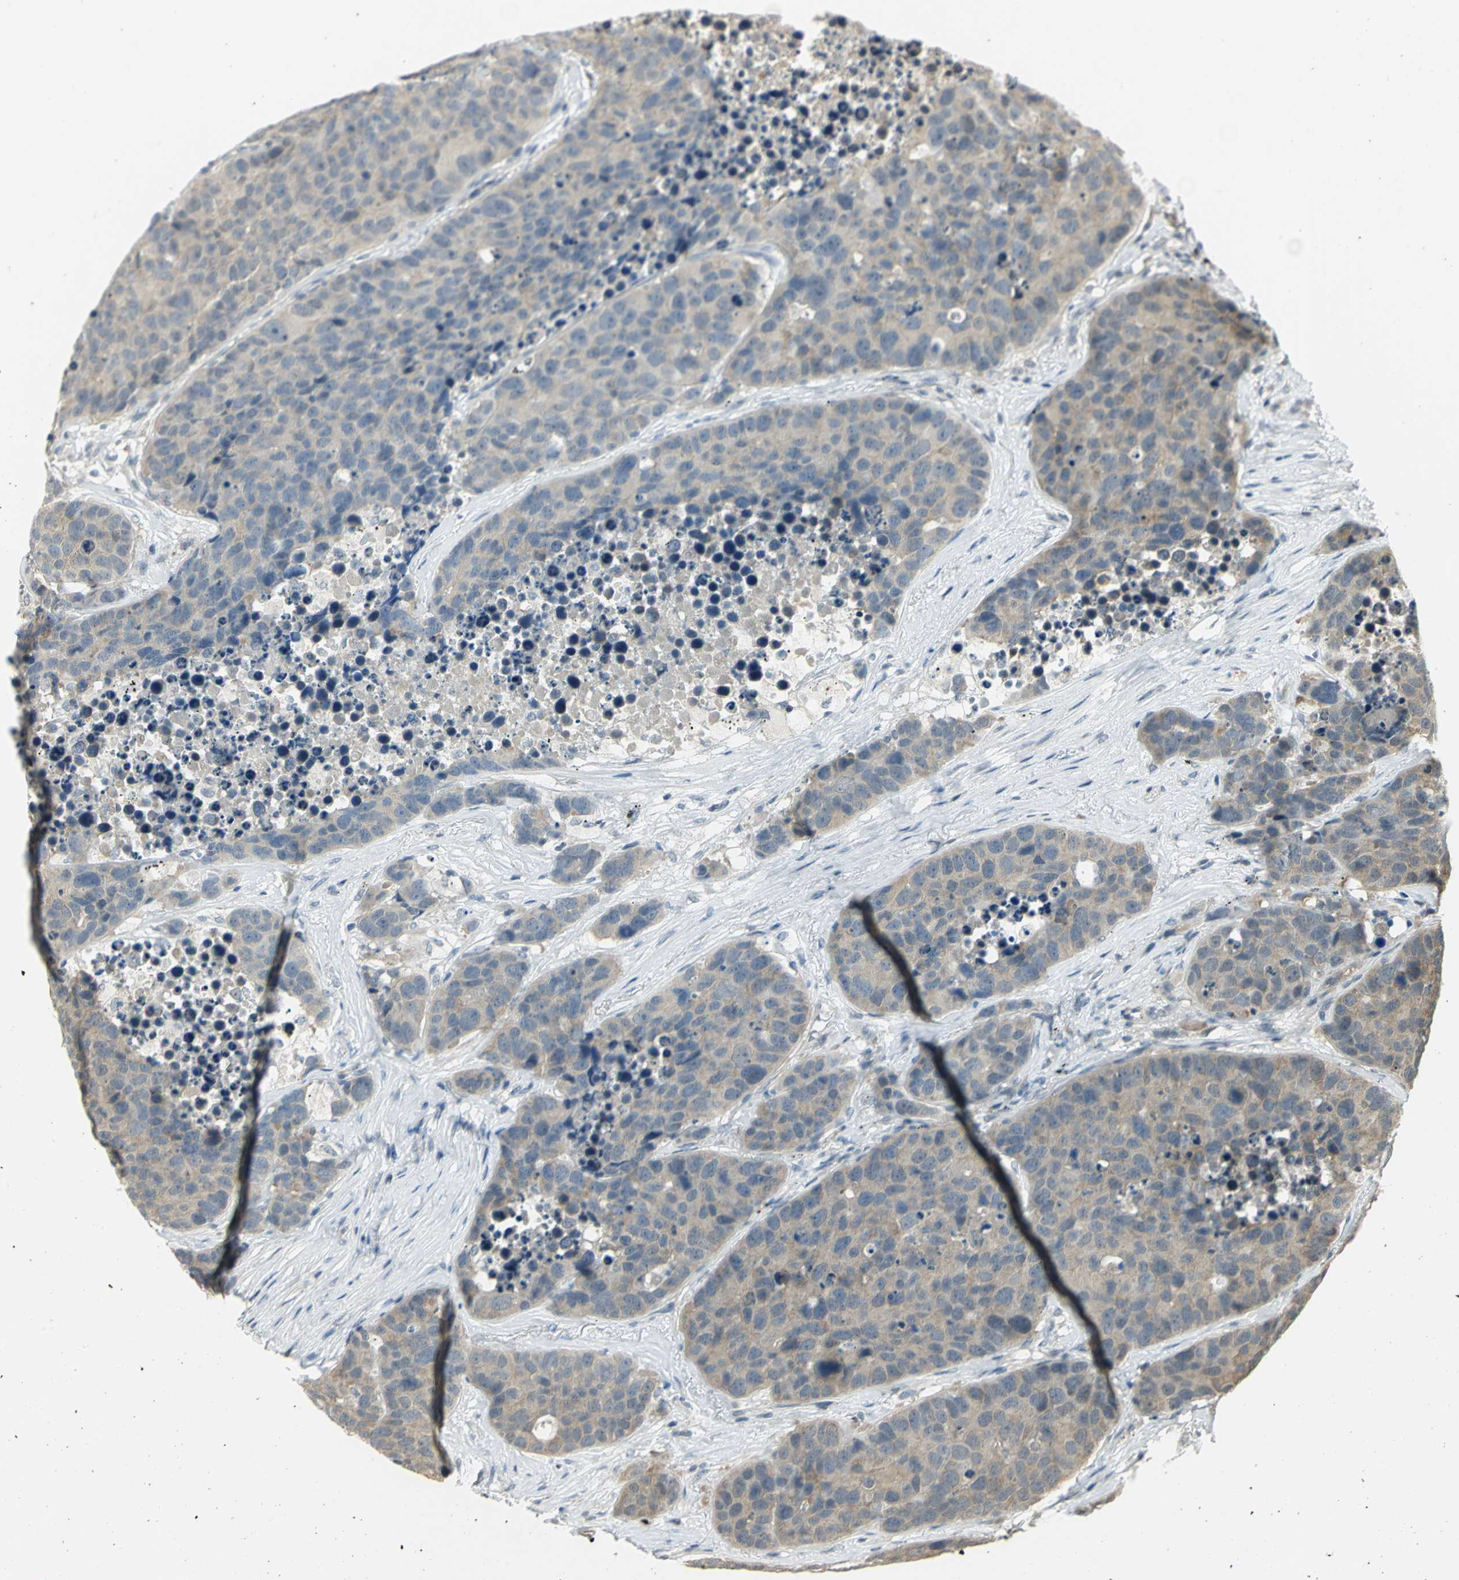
{"staining": {"intensity": "weak", "quantity": ">75%", "location": "cytoplasmic/membranous"}, "tissue": "carcinoid", "cell_type": "Tumor cells", "image_type": "cancer", "snomed": [{"axis": "morphology", "description": "Carcinoid, malignant, NOS"}, {"axis": "topography", "description": "Lung"}], "caption": "A micrograph showing weak cytoplasmic/membranous staining in about >75% of tumor cells in malignant carcinoid, as visualized by brown immunohistochemical staining.", "gene": "CDC34", "patient": {"sex": "male", "age": 60}}